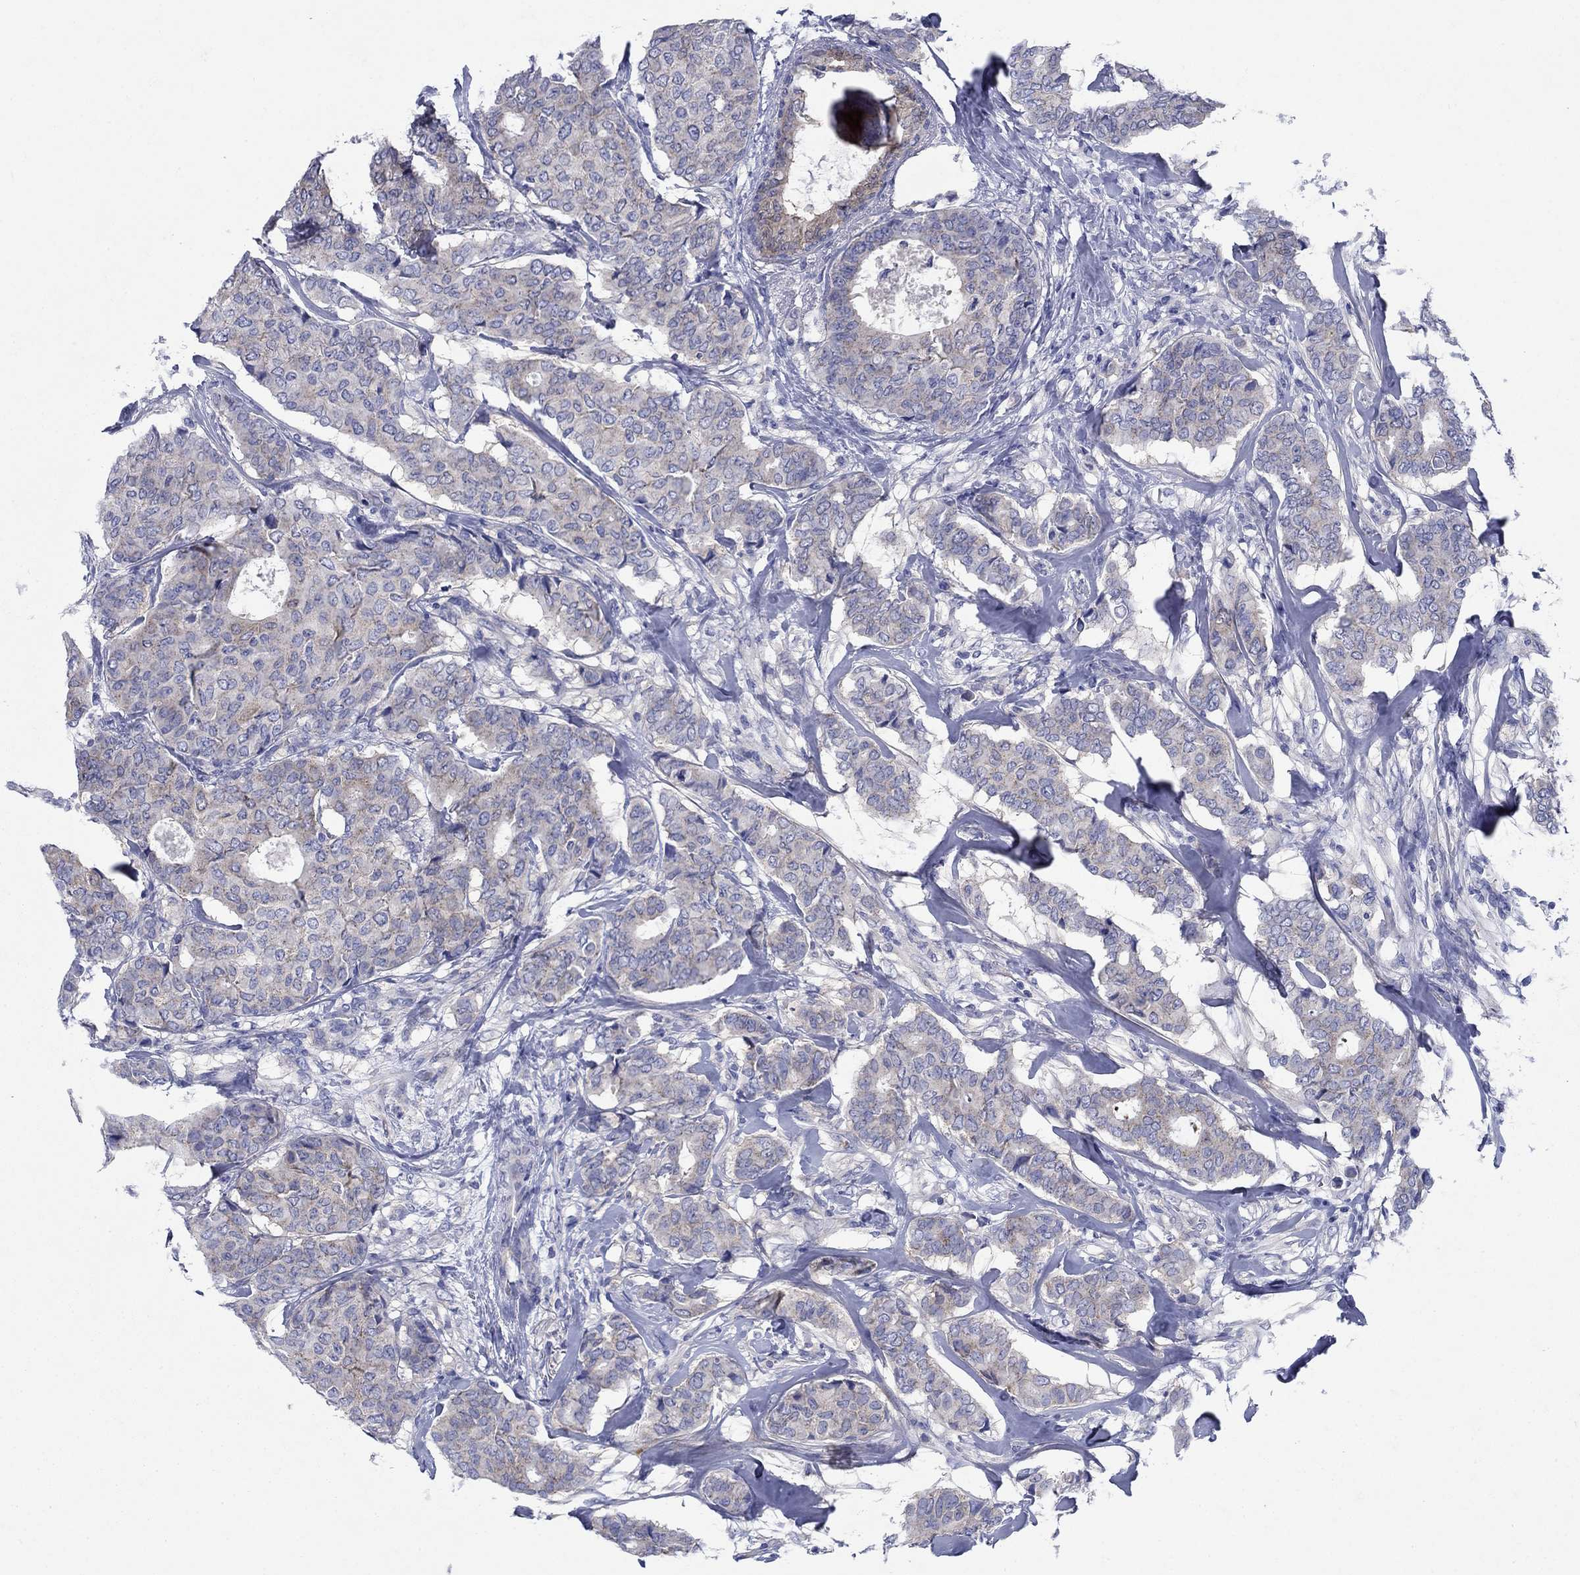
{"staining": {"intensity": "moderate", "quantity": "<25%", "location": "cytoplasmic/membranous"}, "tissue": "breast cancer", "cell_type": "Tumor cells", "image_type": "cancer", "snomed": [{"axis": "morphology", "description": "Duct carcinoma"}, {"axis": "topography", "description": "Breast"}], "caption": "Breast invasive ductal carcinoma was stained to show a protein in brown. There is low levels of moderate cytoplasmic/membranous expression in approximately <25% of tumor cells.", "gene": "SULT2B1", "patient": {"sex": "female", "age": 75}}